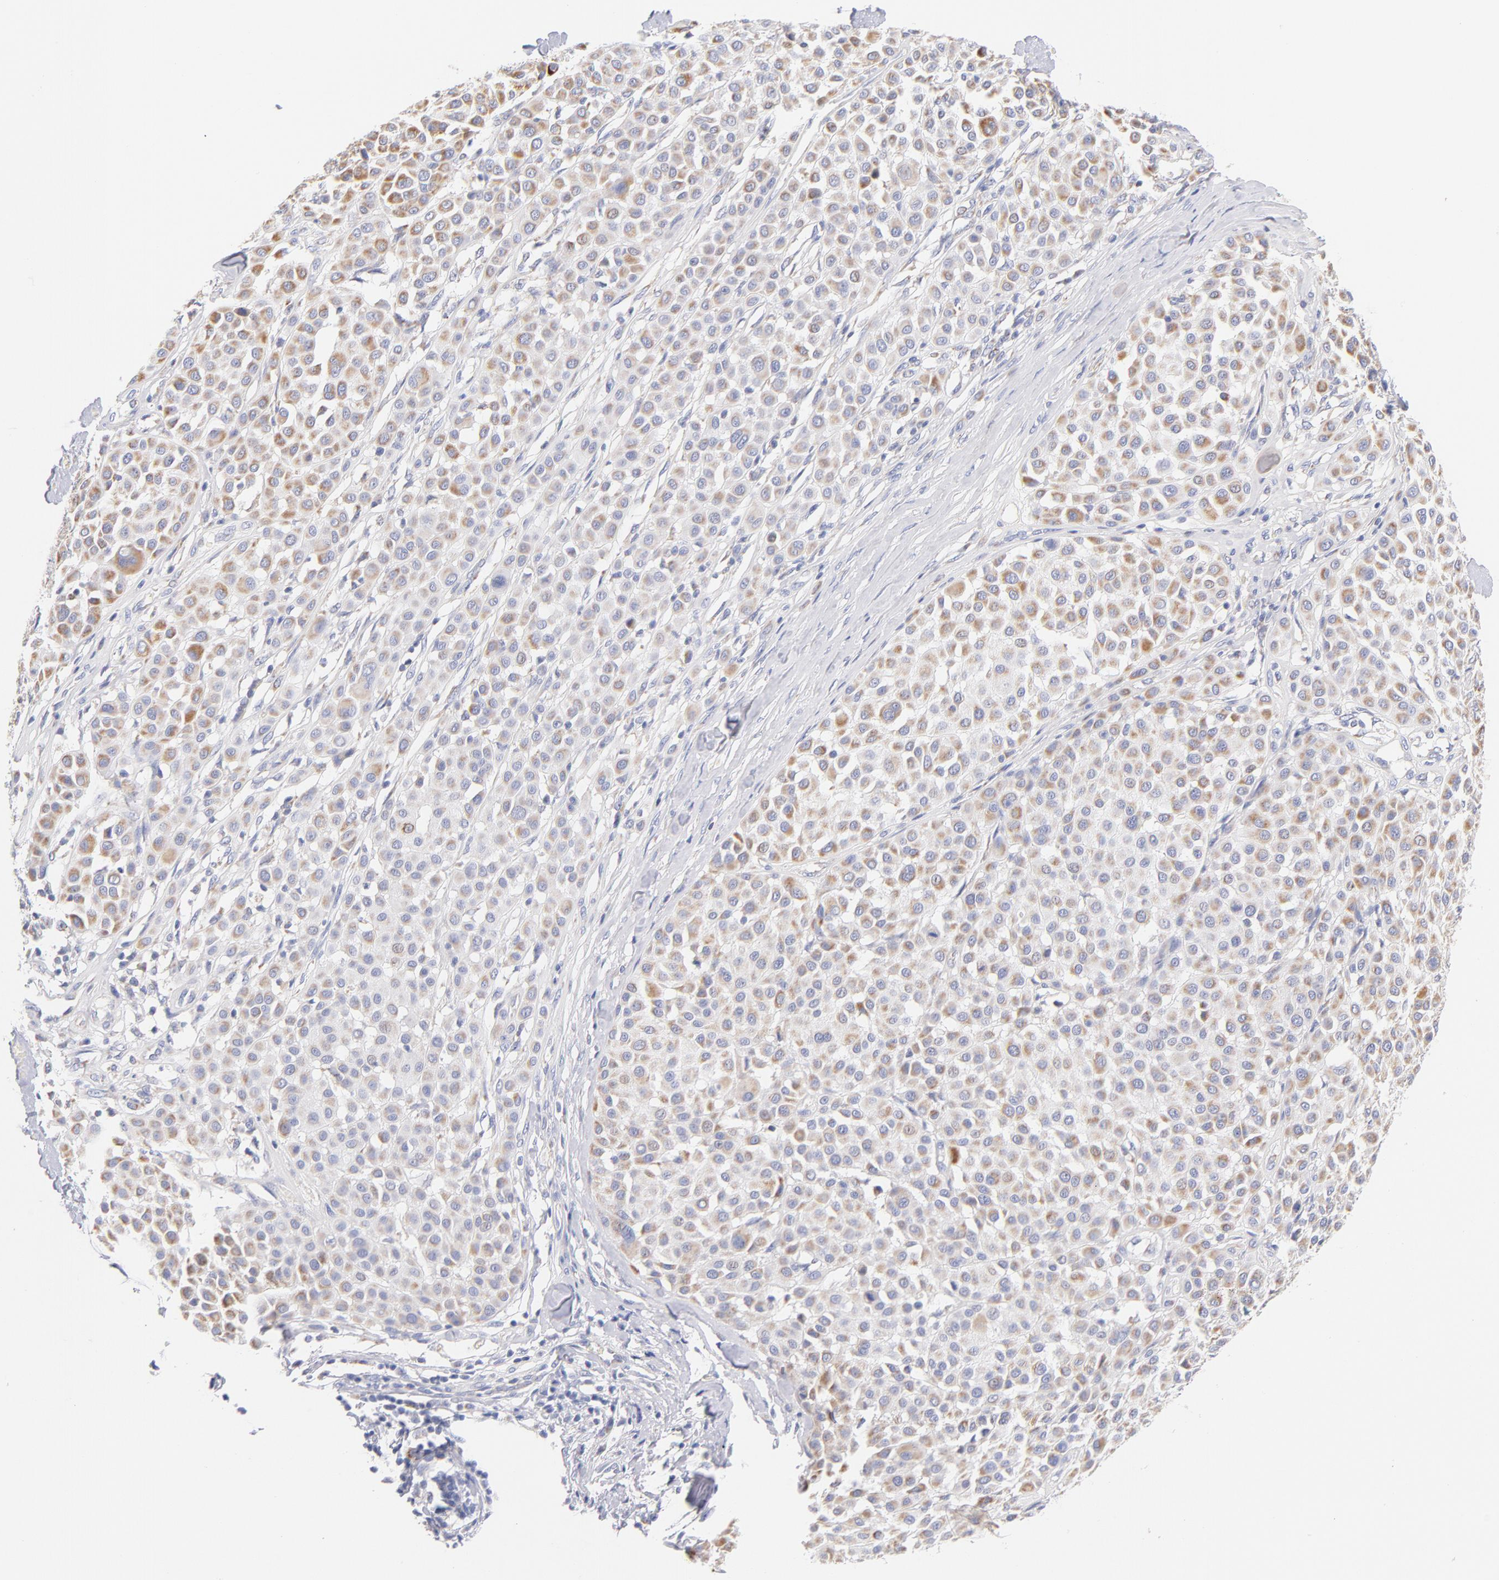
{"staining": {"intensity": "weak", "quantity": ">75%", "location": "cytoplasmic/membranous"}, "tissue": "melanoma", "cell_type": "Tumor cells", "image_type": "cancer", "snomed": [{"axis": "morphology", "description": "Malignant melanoma, Metastatic site"}, {"axis": "topography", "description": "Soft tissue"}], "caption": "Melanoma tissue shows weak cytoplasmic/membranous positivity in about >75% of tumor cells", "gene": "AIFM1", "patient": {"sex": "male", "age": 41}}